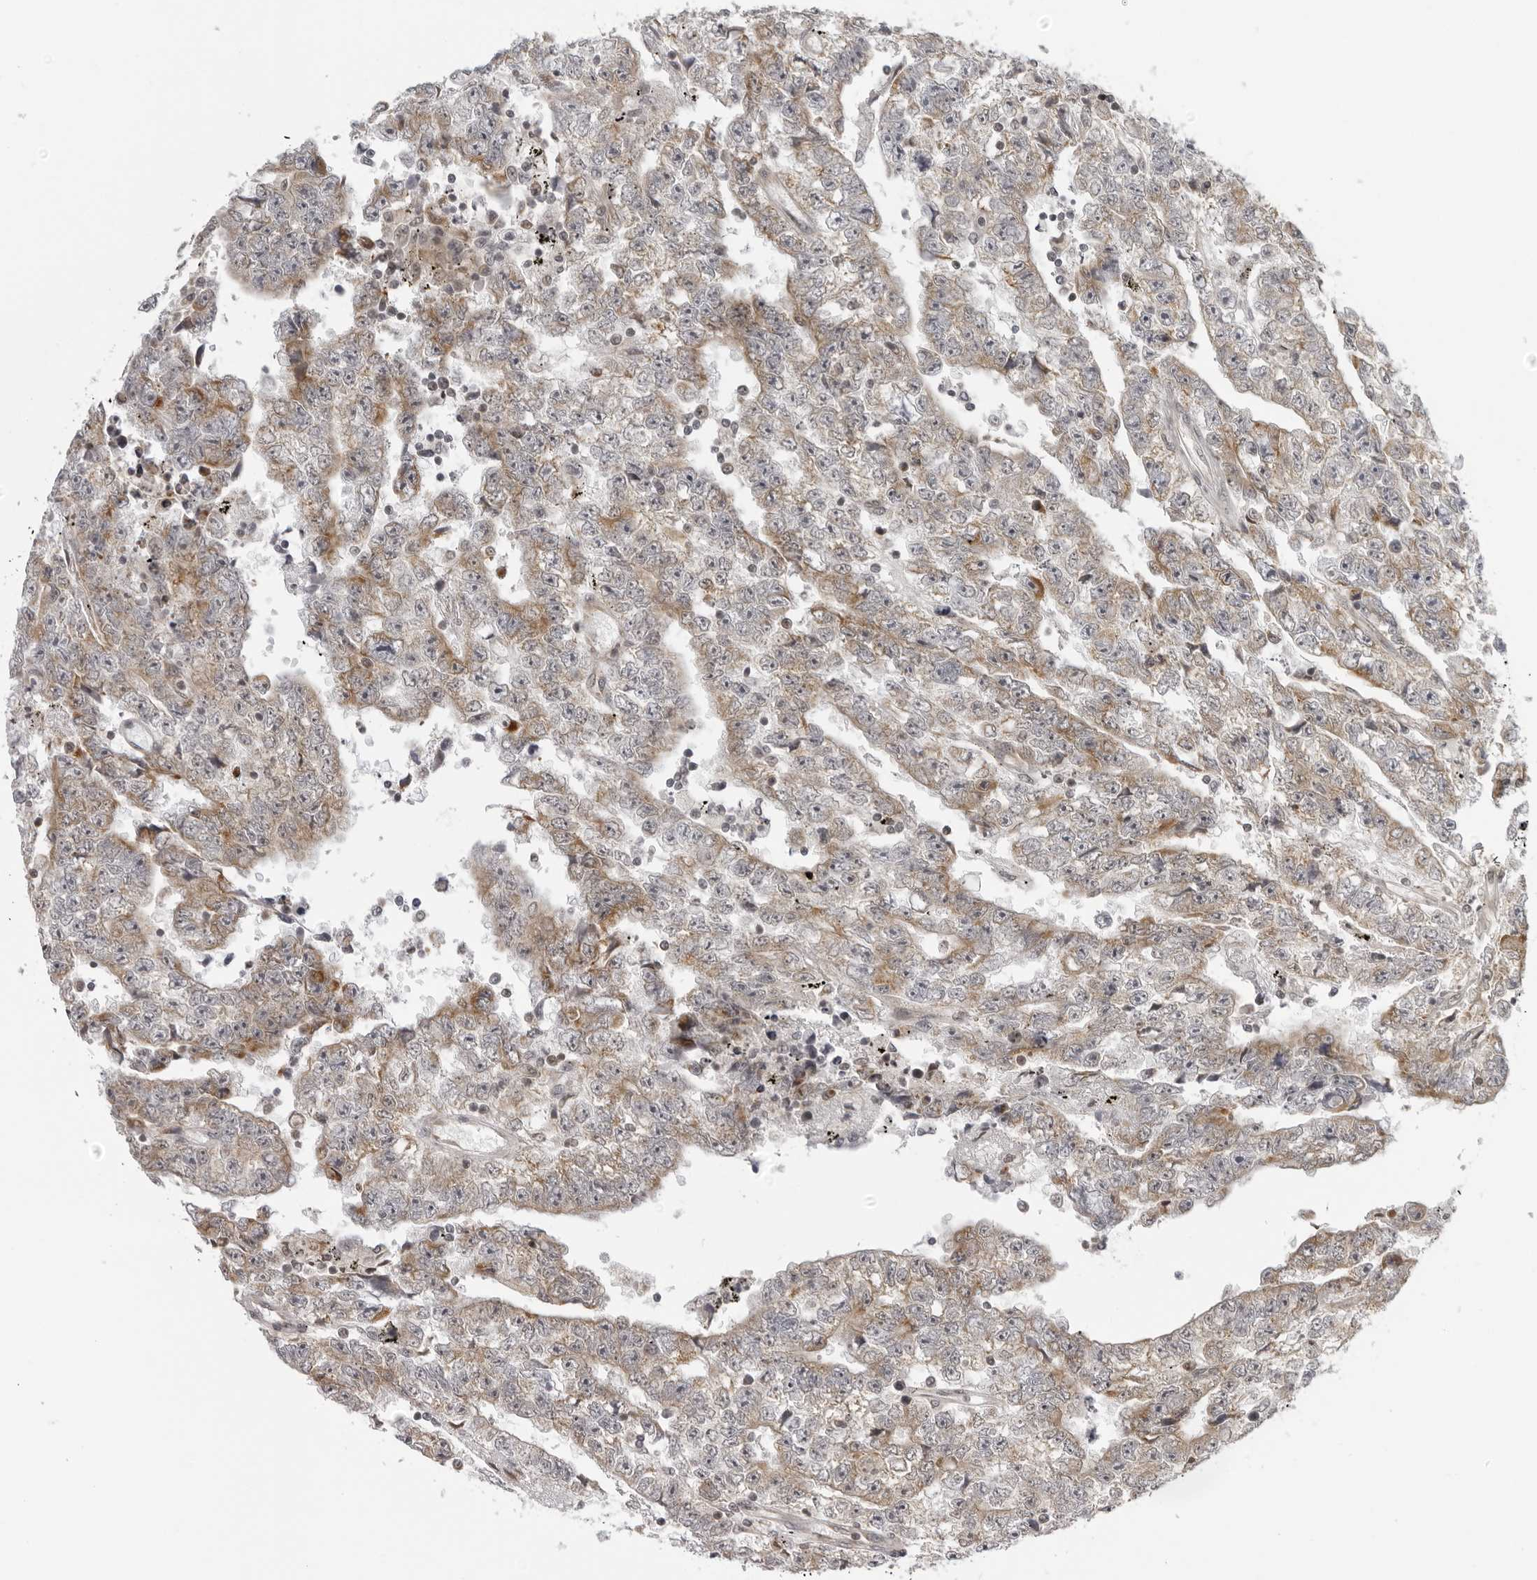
{"staining": {"intensity": "moderate", "quantity": "<25%", "location": "cytoplasmic/membranous"}, "tissue": "testis cancer", "cell_type": "Tumor cells", "image_type": "cancer", "snomed": [{"axis": "morphology", "description": "Carcinoma, Embryonal, NOS"}, {"axis": "topography", "description": "Testis"}], "caption": "Immunohistochemical staining of embryonal carcinoma (testis) exhibits low levels of moderate cytoplasmic/membranous protein staining in approximately <25% of tumor cells. (Stains: DAB in brown, nuclei in blue, Microscopy: brightfield microscopy at high magnification).", "gene": "MRPS15", "patient": {"sex": "male", "age": 25}}